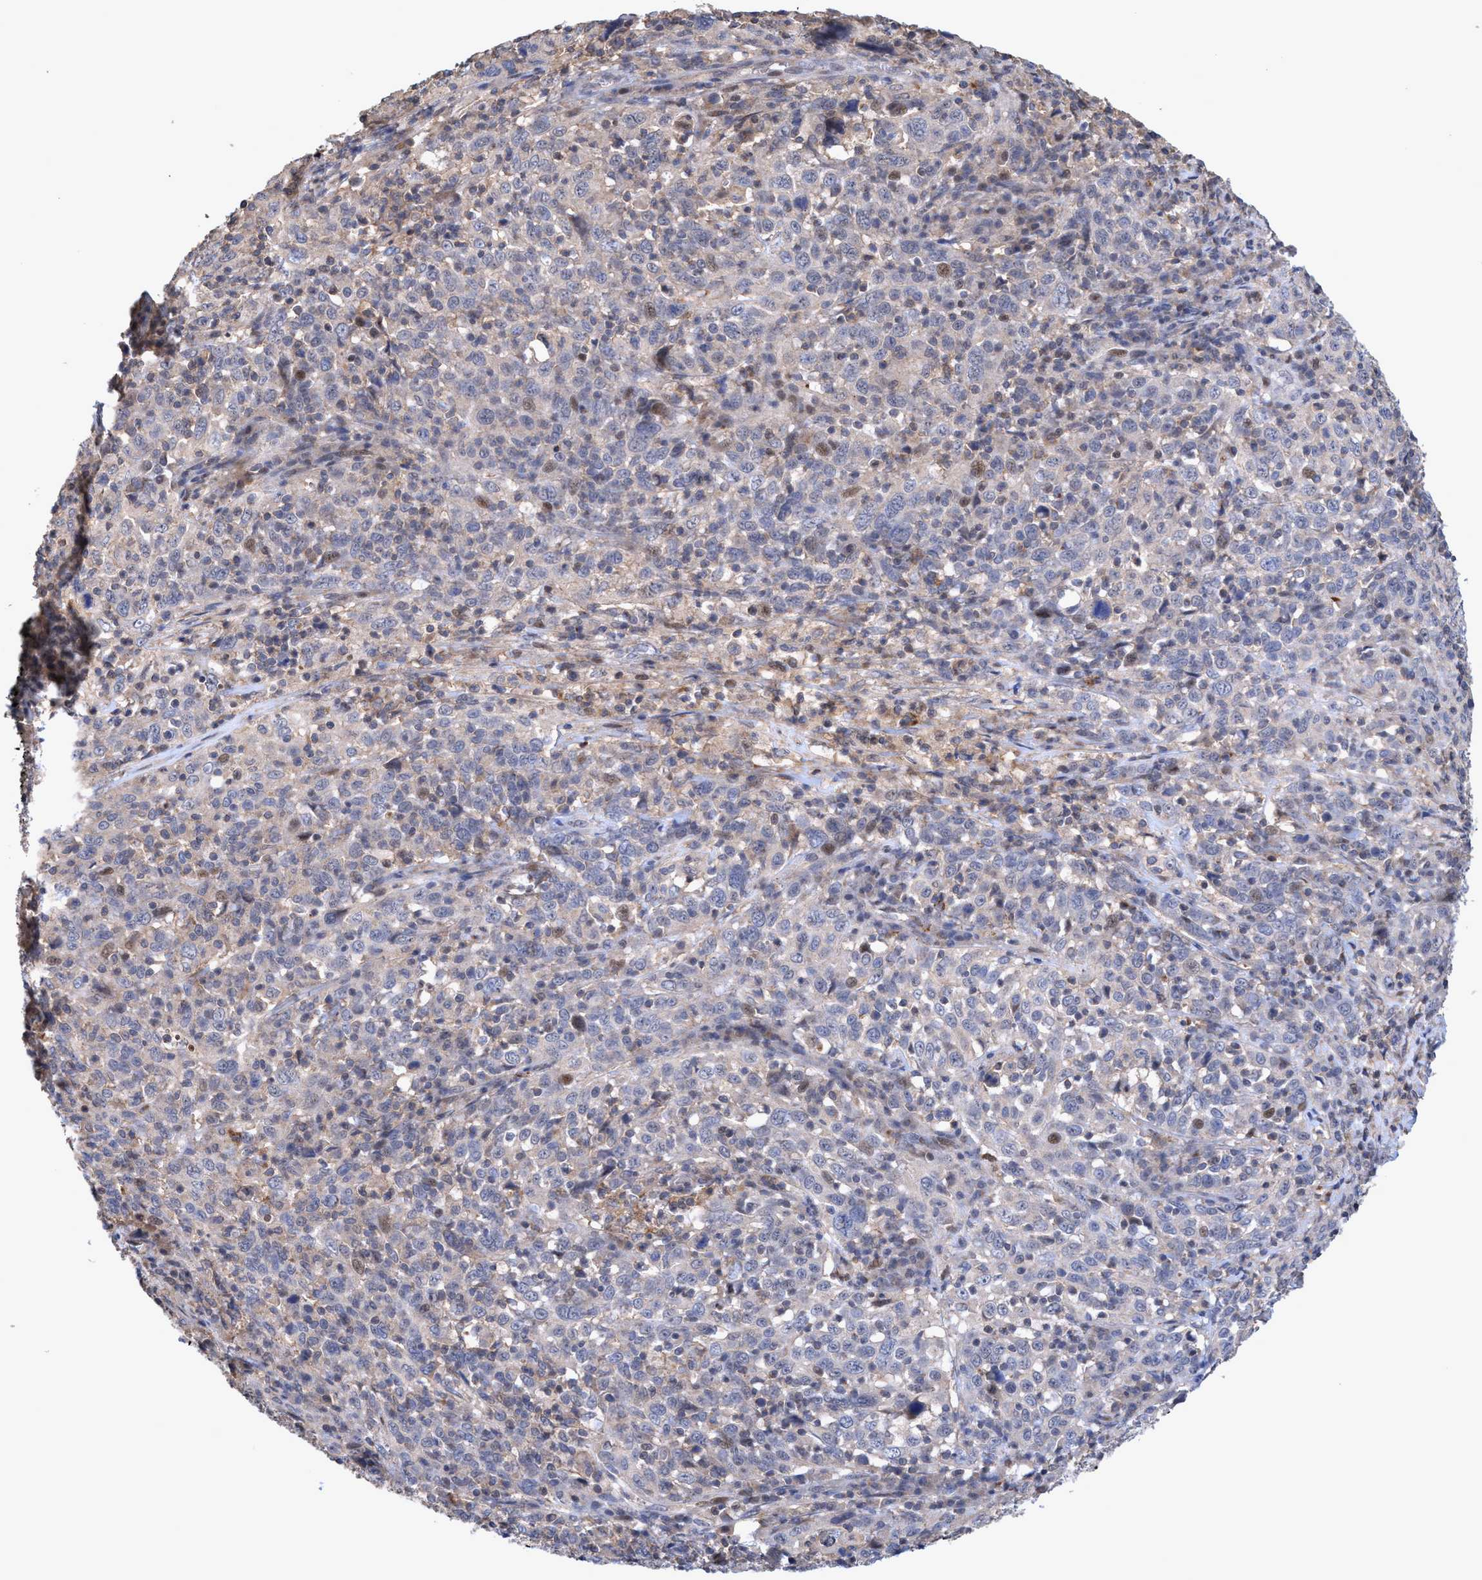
{"staining": {"intensity": "negative", "quantity": "none", "location": "none"}, "tissue": "cervical cancer", "cell_type": "Tumor cells", "image_type": "cancer", "snomed": [{"axis": "morphology", "description": "Squamous cell carcinoma, NOS"}, {"axis": "topography", "description": "Cervix"}], "caption": "Immunohistochemical staining of squamous cell carcinoma (cervical) exhibits no significant expression in tumor cells.", "gene": "ZNF677", "patient": {"sex": "female", "age": 46}}